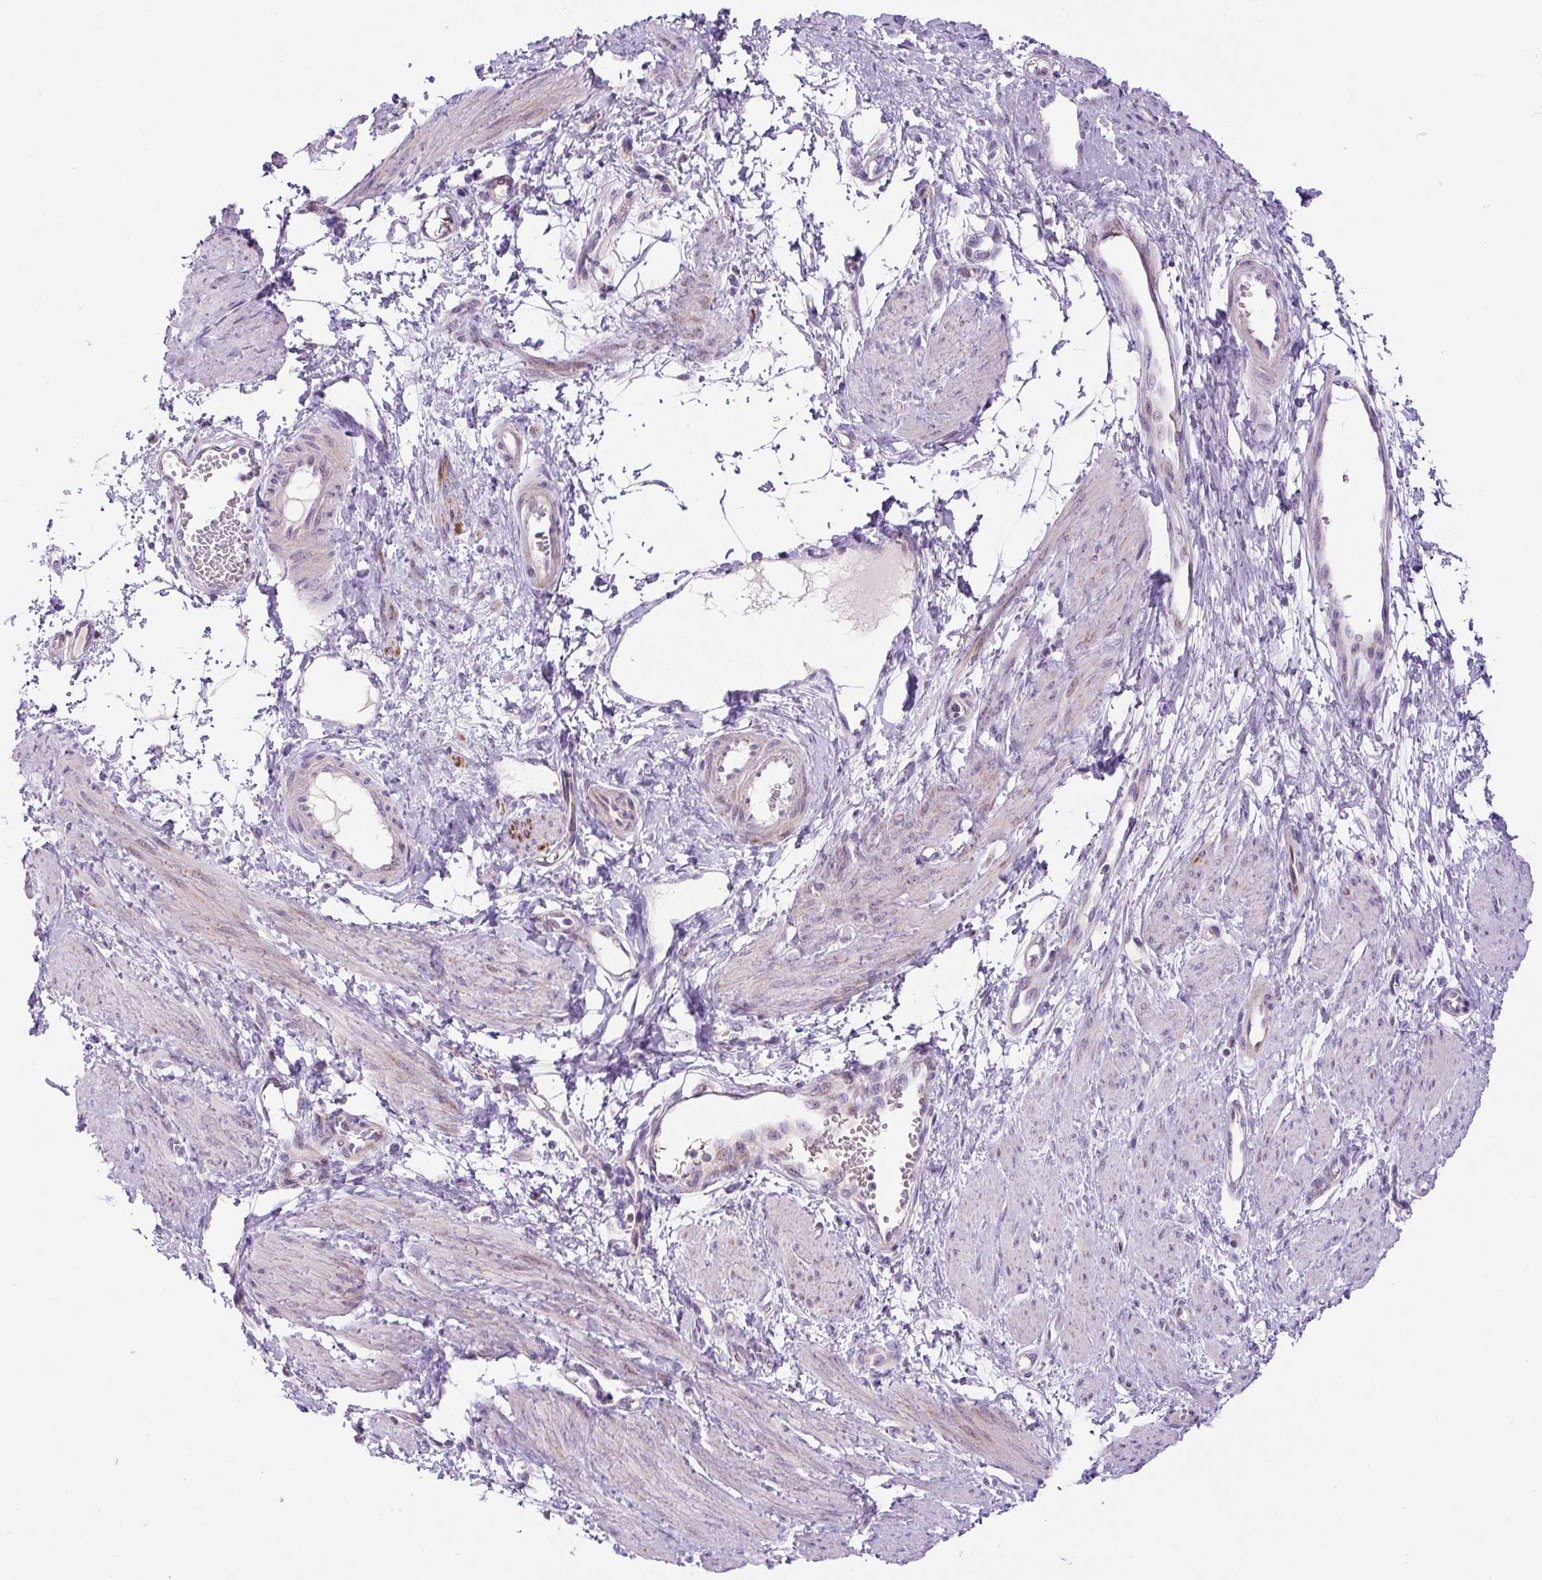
{"staining": {"intensity": "negative", "quantity": "none", "location": "none"}, "tissue": "smooth muscle", "cell_type": "Smooth muscle cells", "image_type": "normal", "snomed": [{"axis": "morphology", "description": "Normal tissue, NOS"}, {"axis": "topography", "description": "Smooth muscle"}, {"axis": "topography", "description": "Uterus"}], "caption": "Immunohistochemical staining of benign smooth muscle exhibits no significant positivity in smooth muscle cells.", "gene": "ZNF596", "patient": {"sex": "female", "age": 39}}